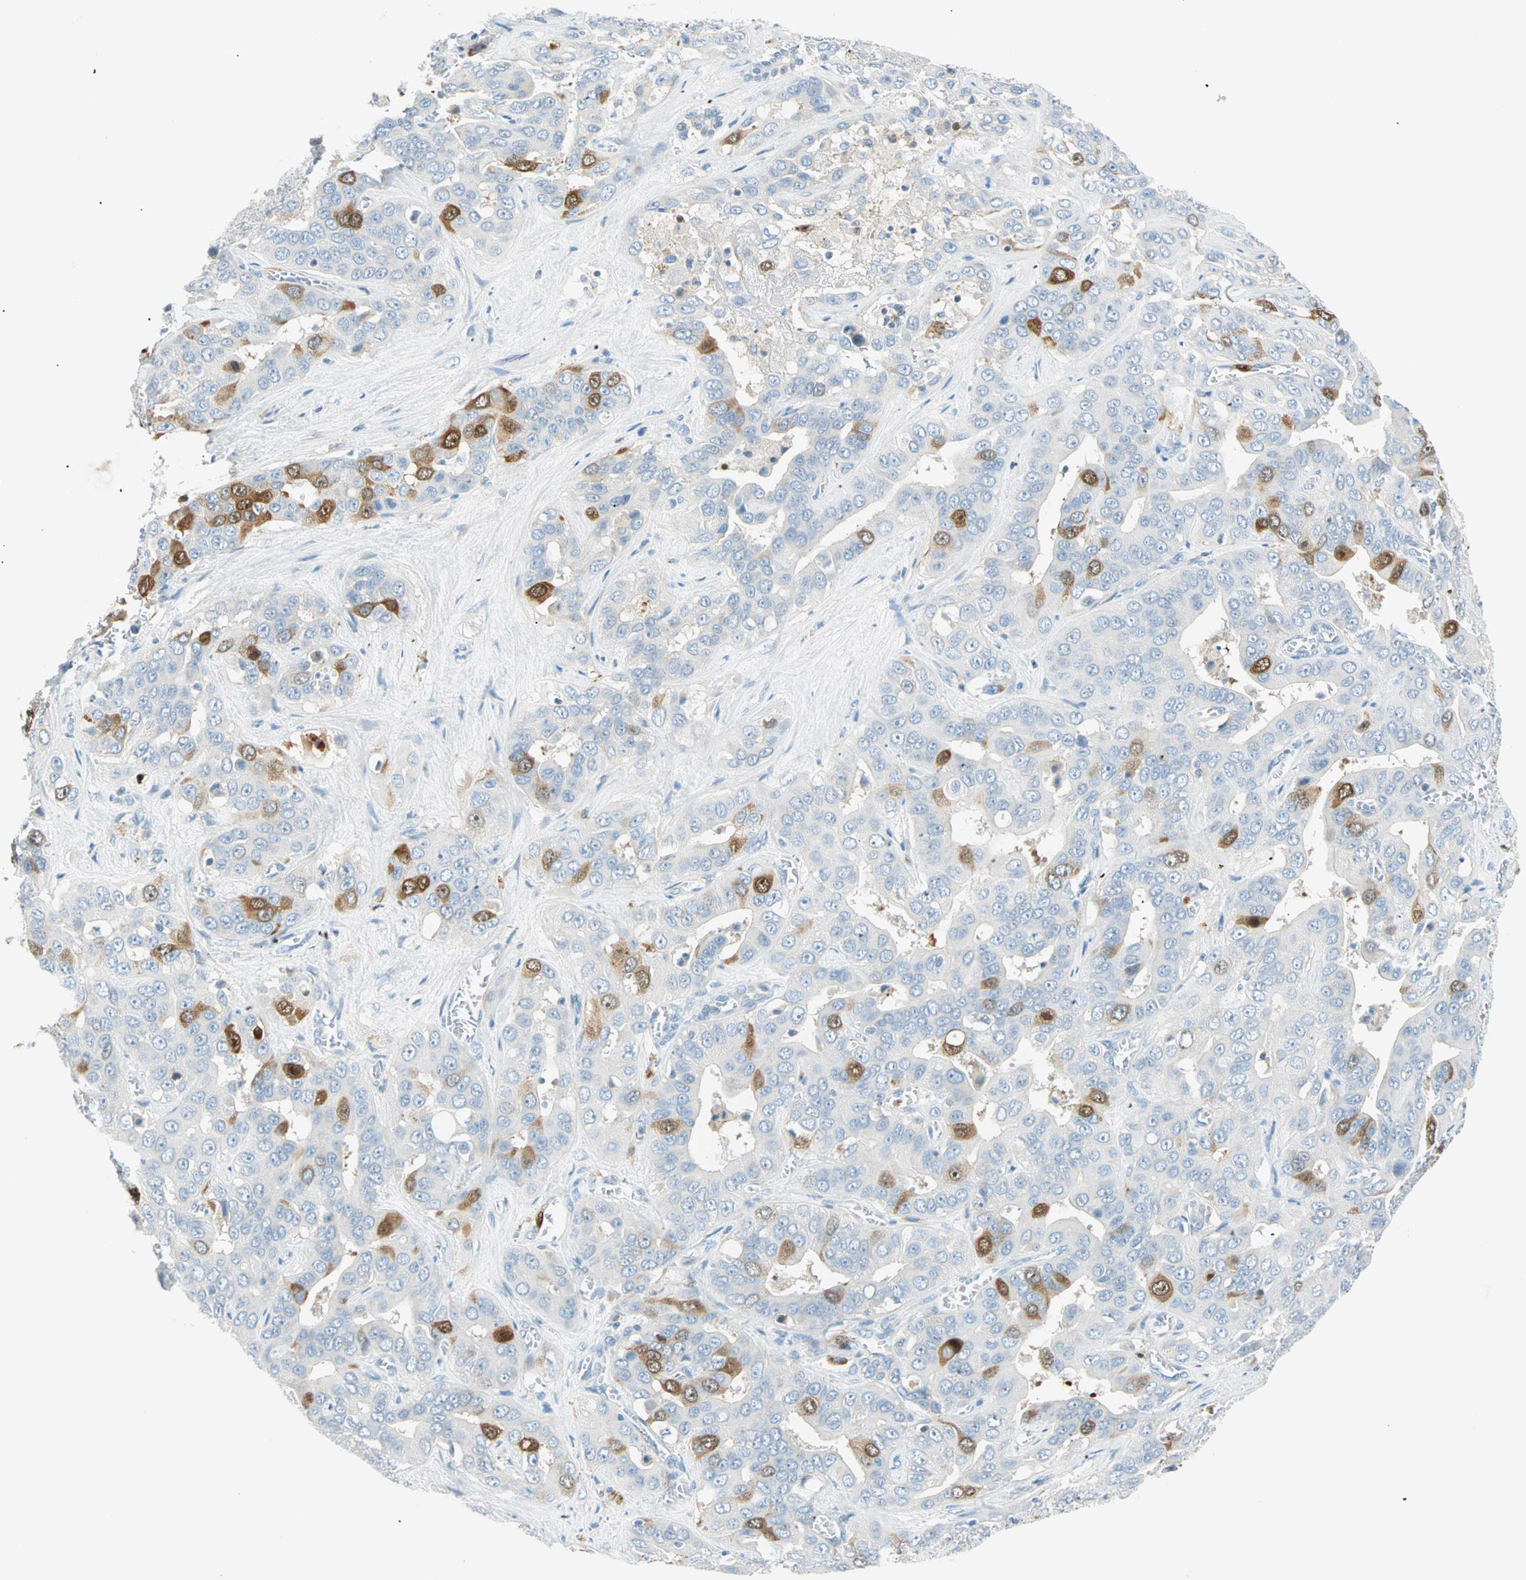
{"staining": {"intensity": "moderate", "quantity": "<25%", "location": "cytoplasmic/membranous,nuclear"}, "tissue": "liver cancer", "cell_type": "Tumor cells", "image_type": "cancer", "snomed": [{"axis": "morphology", "description": "Cholangiocarcinoma"}, {"axis": "topography", "description": "Liver"}], "caption": "Human liver cholangiocarcinoma stained for a protein (brown) demonstrates moderate cytoplasmic/membranous and nuclear positive positivity in approximately <25% of tumor cells.", "gene": "PTTG1", "patient": {"sex": "female", "age": 52}}